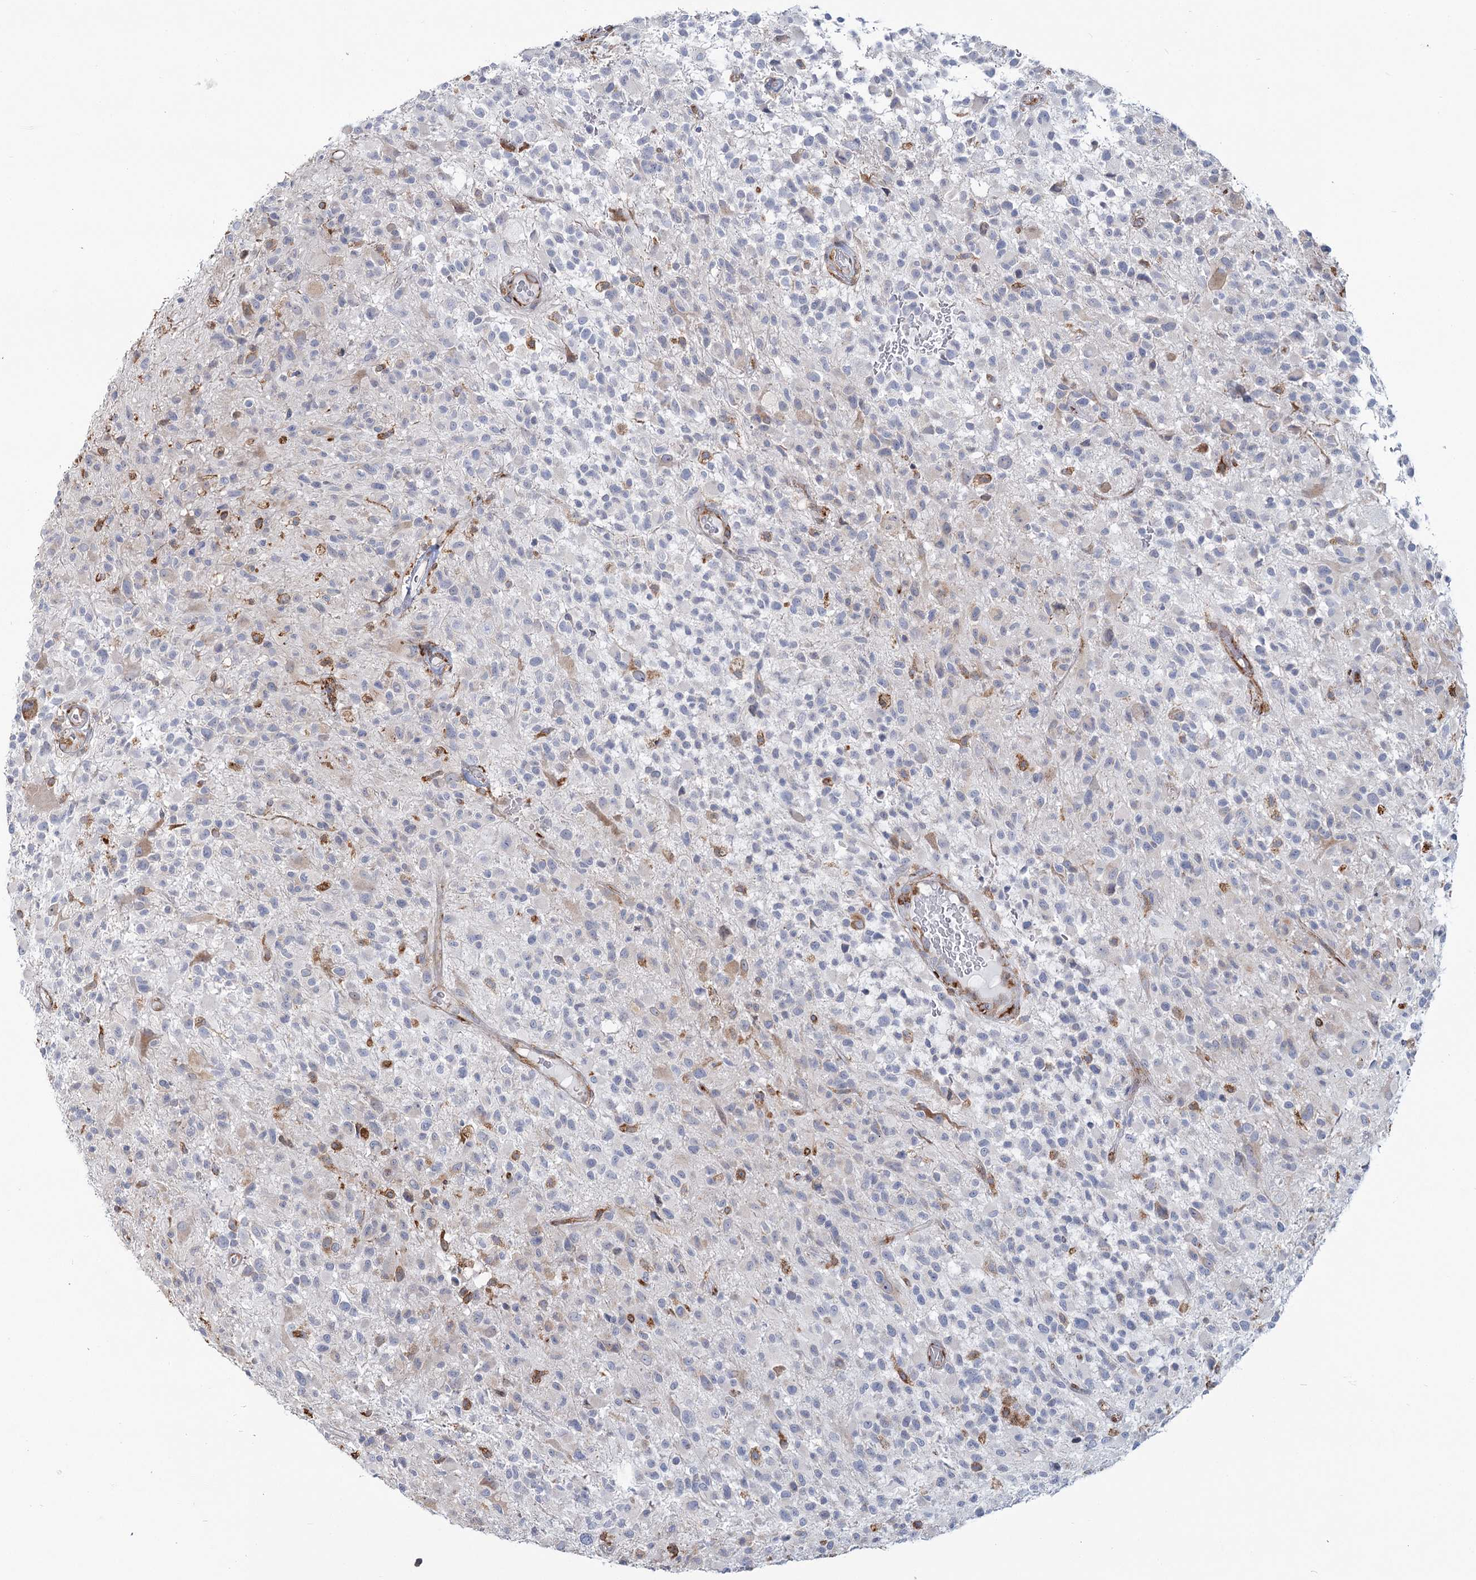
{"staining": {"intensity": "negative", "quantity": "none", "location": "none"}, "tissue": "glioma", "cell_type": "Tumor cells", "image_type": "cancer", "snomed": [{"axis": "morphology", "description": "Glioma, malignant, High grade"}, {"axis": "morphology", "description": "Glioblastoma, NOS"}, {"axis": "topography", "description": "Brain"}], "caption": "Protein analysis of malignant high-grade glioma displays no significant positivity in tumor cells. (Stains: DAB IHC with hematoxylin counter stain, Microscopy: brightfield microscopy at high magnification).", "gene": "ZCCHC9", "patient": {"sex": "male", "age": 60}}